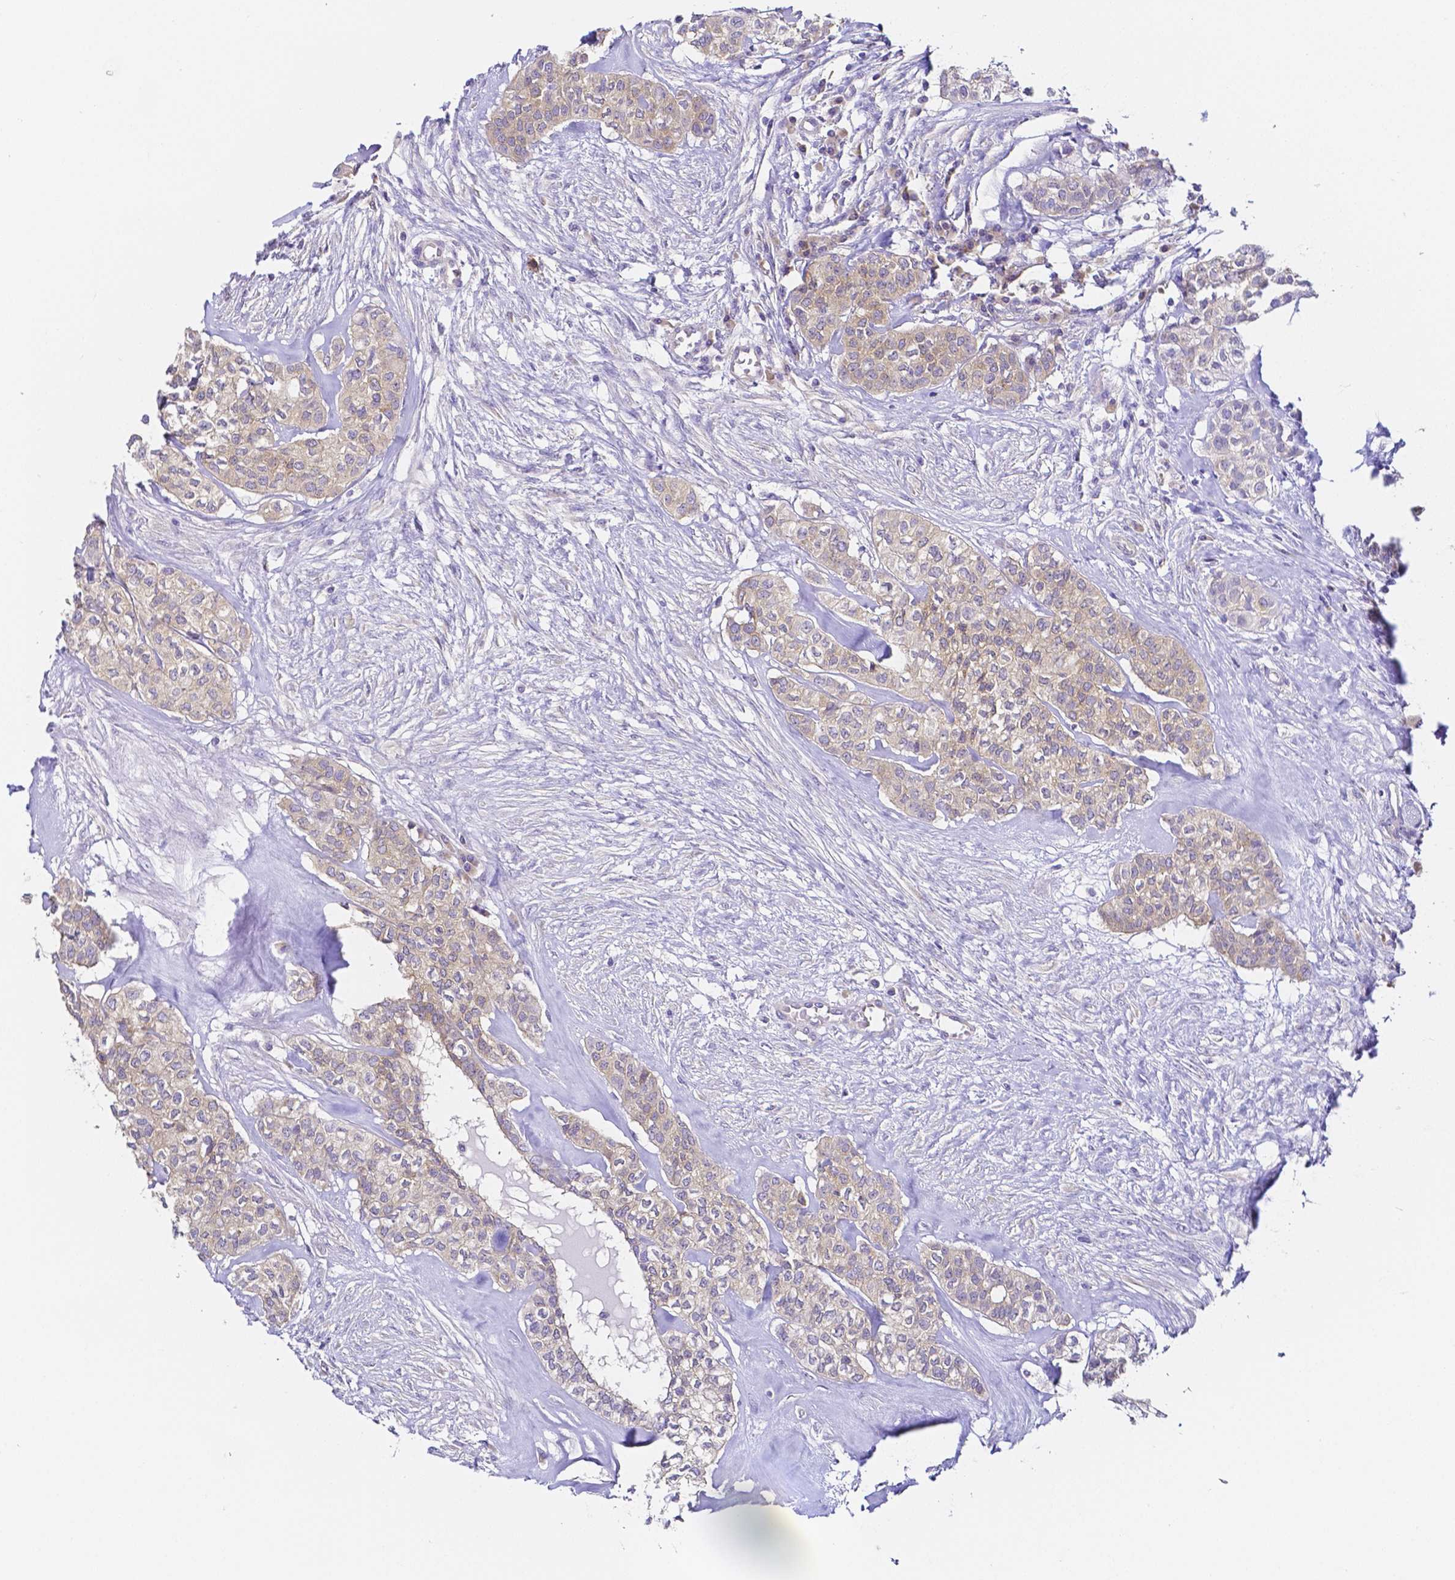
{"staining": {"intensity": "weak", "quantity": "25%-75%", "location": "cytoplasmic/membranous"}, "tissue": "head and neck cancer", "cell_type": "Tumor cells", "image_type": "cancer", "snomed": [{"axis": "morphology", "description": "Adenocarcinoma, NOS"}, {"axis": "topography", "description": "Head-Neck"}], "caption": "Head and neck cancer (adenocarcinoma) stained with a protein marker displays weak staining in tumor cells.", "gene": "PKP3", "patient": {"sex": "male", "age": 81}}